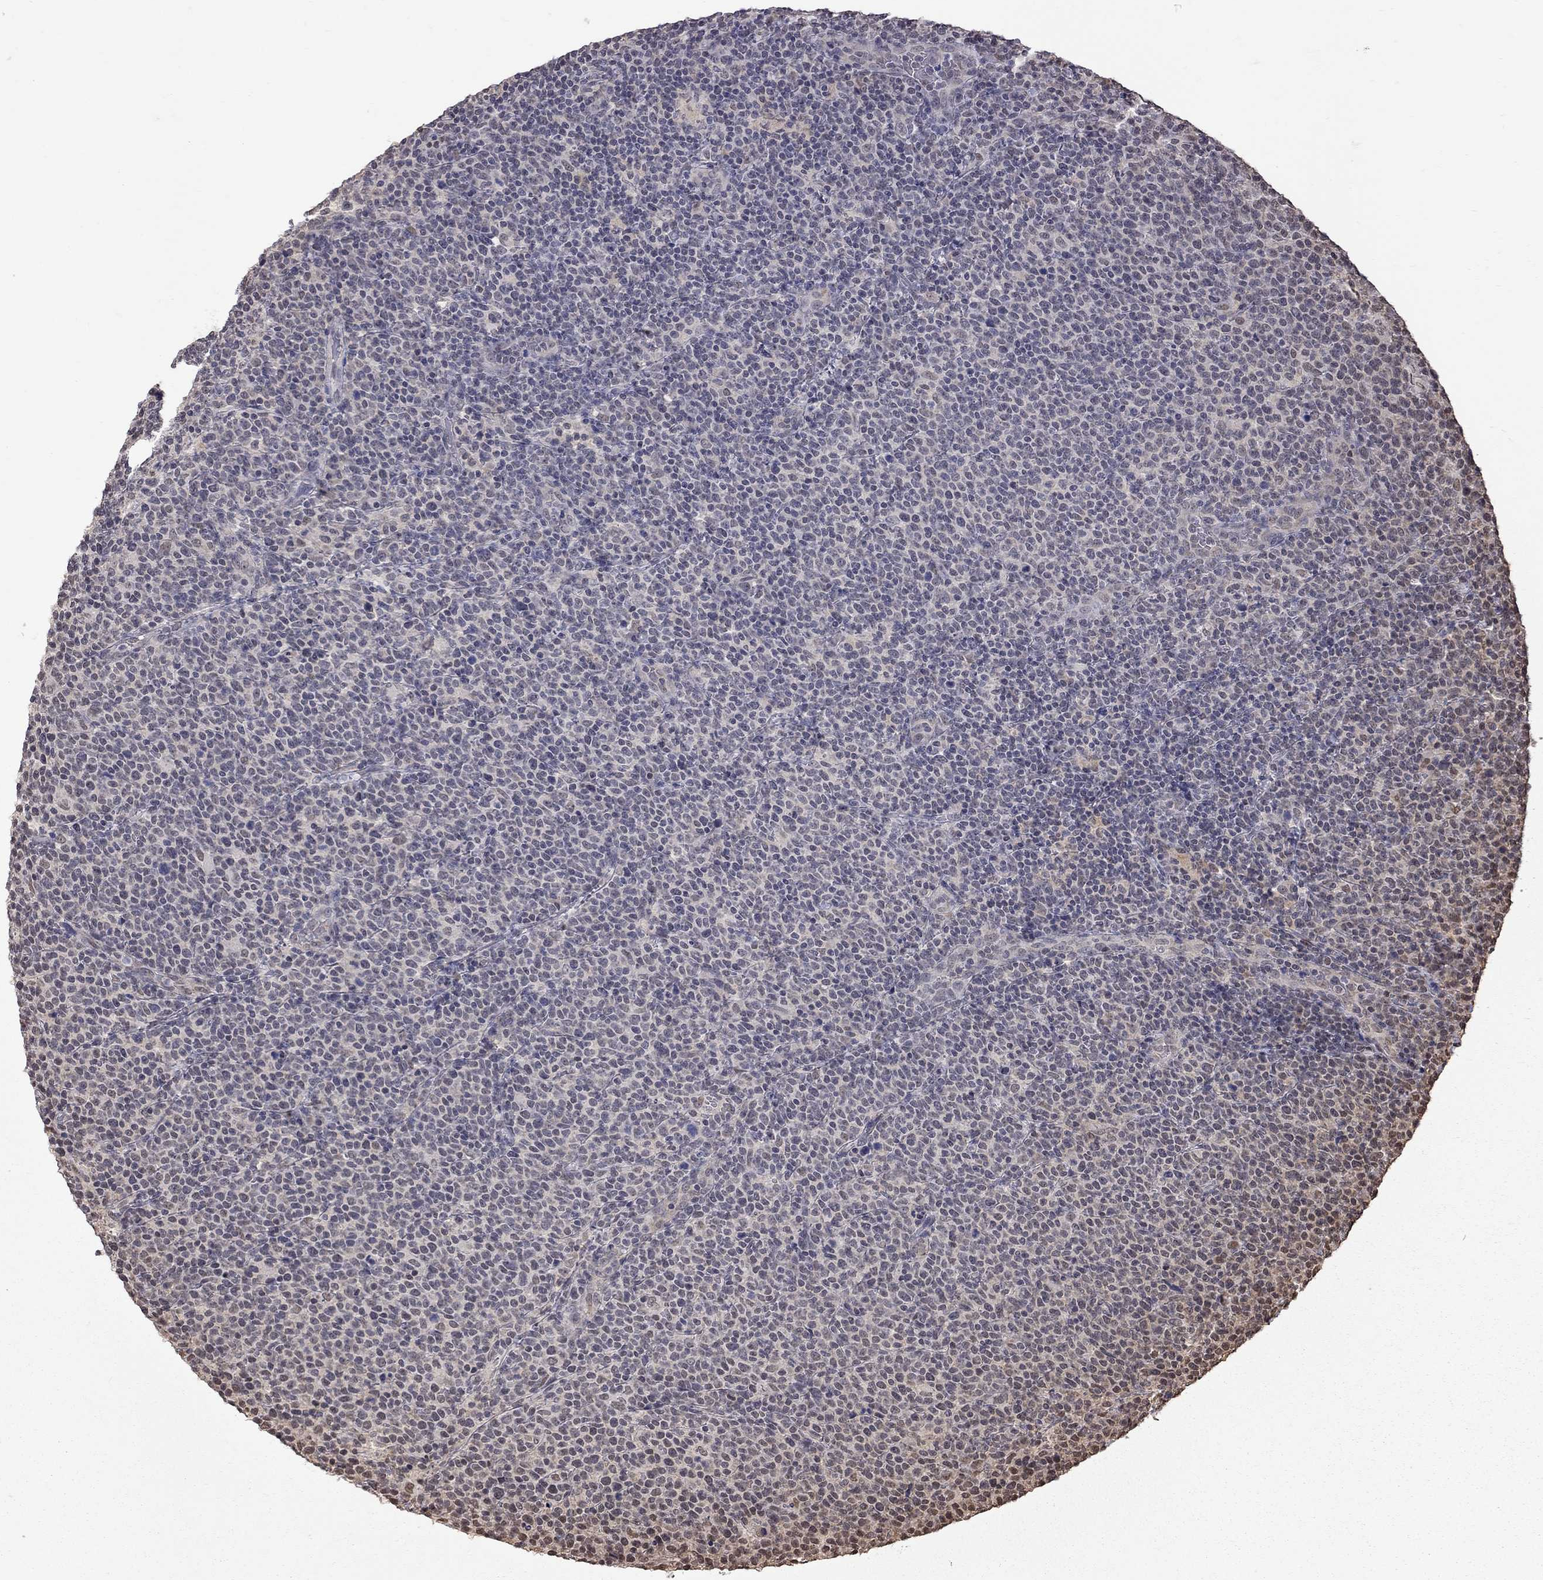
{"staining": {"intensity": "negative", "quantity": "none", "location": "none"}, "tissue": "lymphoma", "cell_type": "Tumor cells", "image_type": "cancer", "snomed": [{"axis": "morphology", "description": "Malignant lymphoma, non-Hodgkin's type, High grade"}, {"axis": "topography", "description": "Lymph node"}], "caption": "High-grade malignant lymphoma, non-Hodgkin's type stained for a protein using immunohistochemistry exhibits no expression tumor cells.", "gene": "RFWD3", "patient": {"sex": "male", "age": 61}}